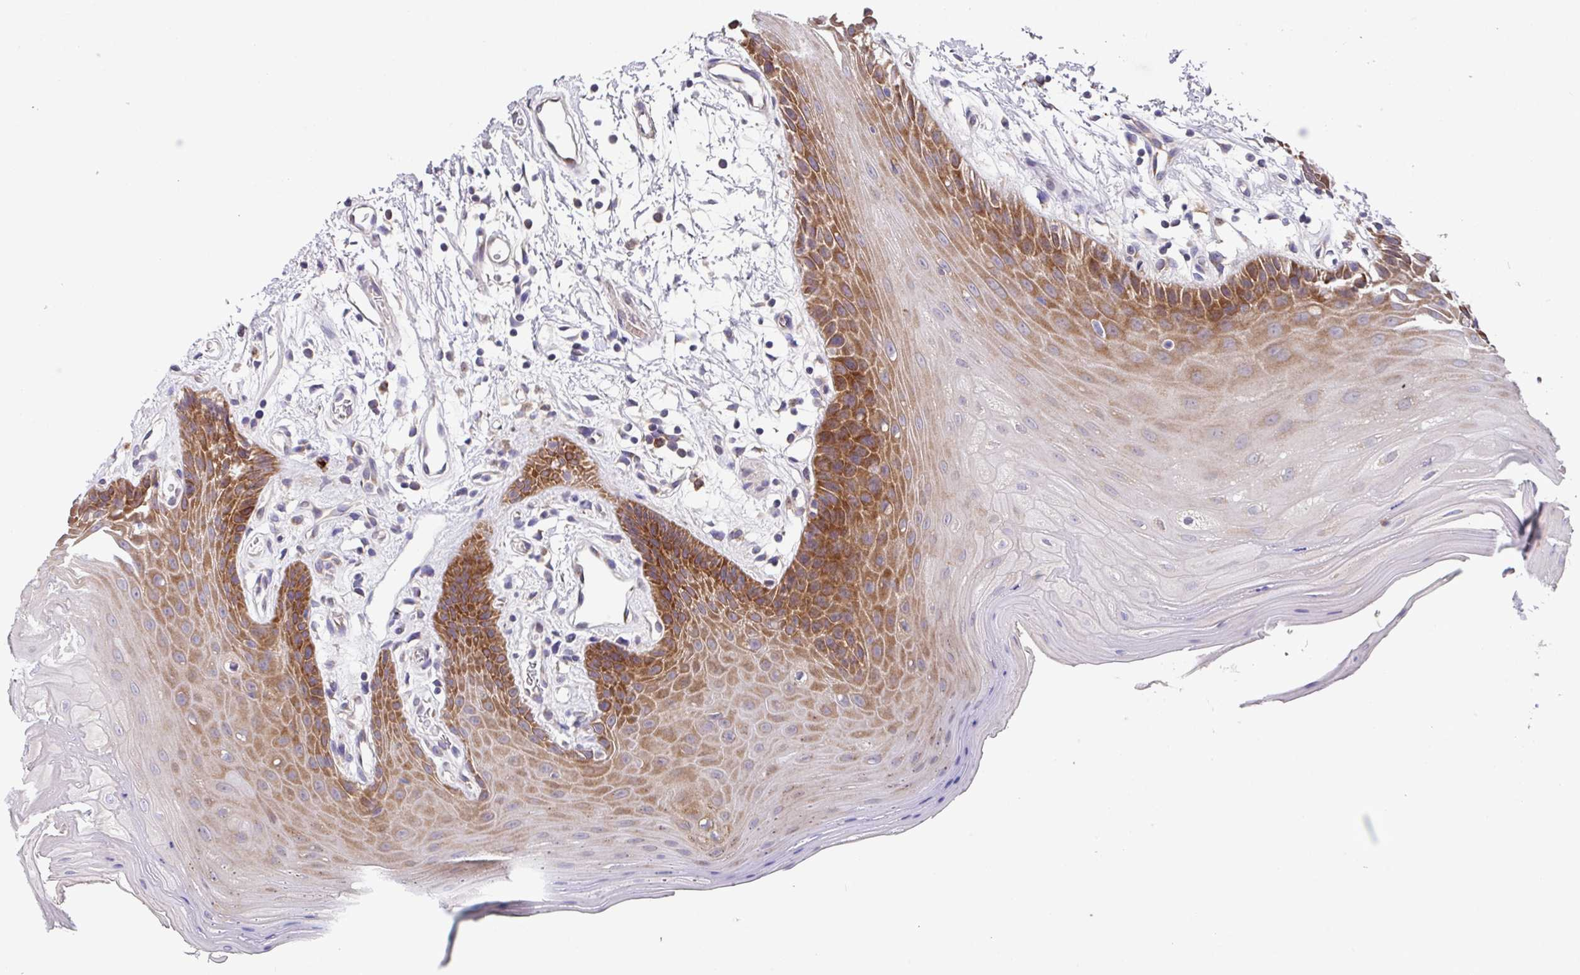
{"staining": {"intensity": "strong", "quantity": "25%-75%", "location": "cytoplasmic/membranous"}, "tissue": "oral mucosa", "cell_type": "Squamous epithelial cells", "image_type": "normal", "snomed": [{"axis": "morphology", "description": "Normal tissue, NOS"}, {"axis": "topography", "description": "Oral tissue"}, {"axis": "topography", "description": "Tounge, NOS"}], "caption": "Oral mucosa stained with IHC displays strong cytoplasmic/membranous staining in approximately 25%-75% of squamous epithelial cells. Nuclei are stained in blue.", "gene": "EIF4B", "patient": {"sex": "female", "age": 59}}